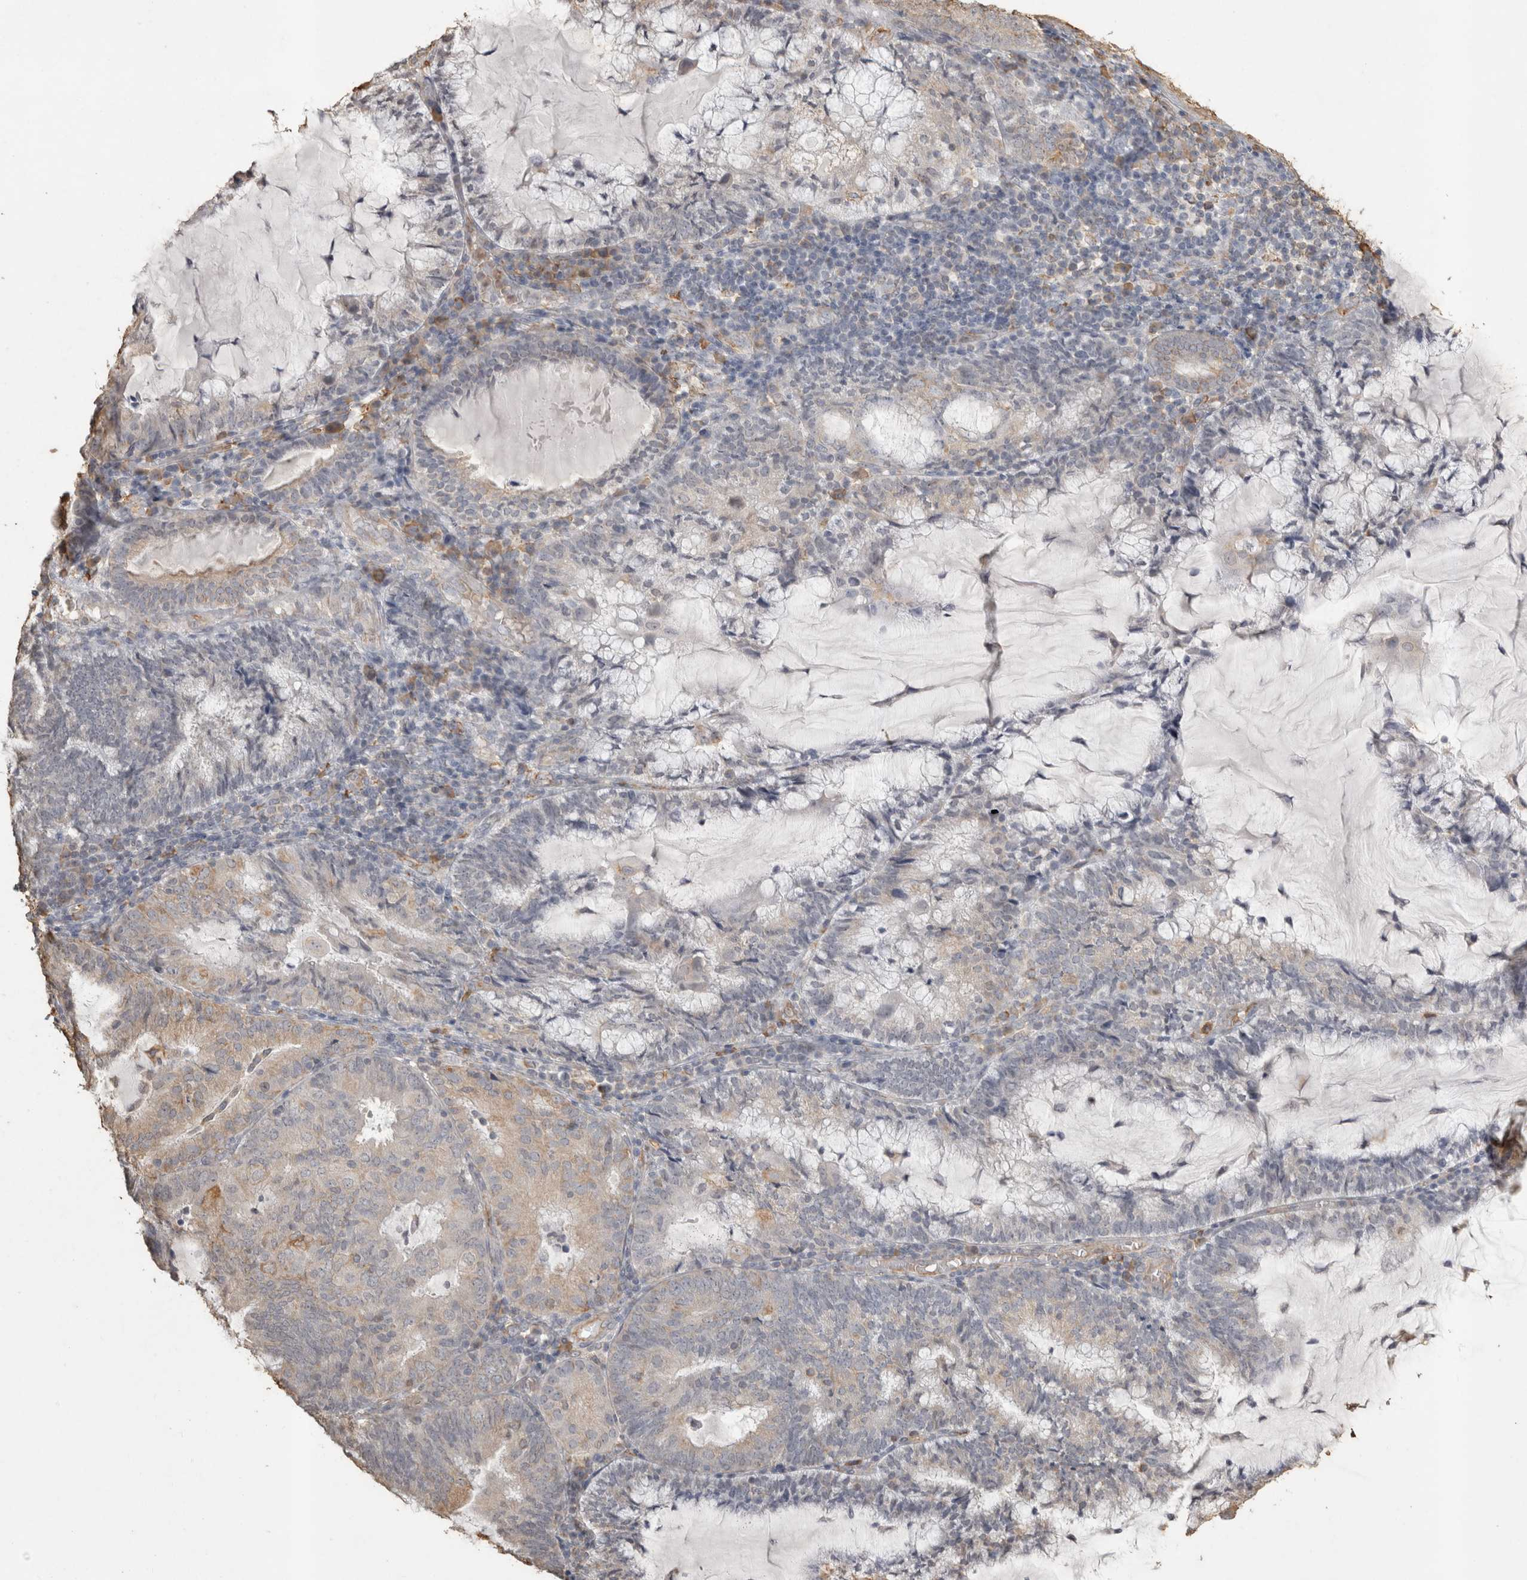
{"staining": {"intensity": "weak", "quantity": "25%-75%", "location": "cytoplasmic/membranous"}, "tissue": "endometrial cancer", "cell_type": "Tumor cells", "image_type": "cancer", "snomed": [{"axis": "morphology", "description": "Adenocarcinoma, NOS"}, {"axis": "topography", "description": "Endometrium"}], "caption": "A high-resolution histopathology image shows immunohistochemistry staining of endometrial cancer, which displays weak cytoplasmic/membranous staining in about 25%-75% of tumor cells. The staining was performed using DAB, with brown indicating positive protein expression. Nuclei are stained blue with hematoxylin.", "gene": "REPS2", "patient": {"sex": "female", "age": 81}}